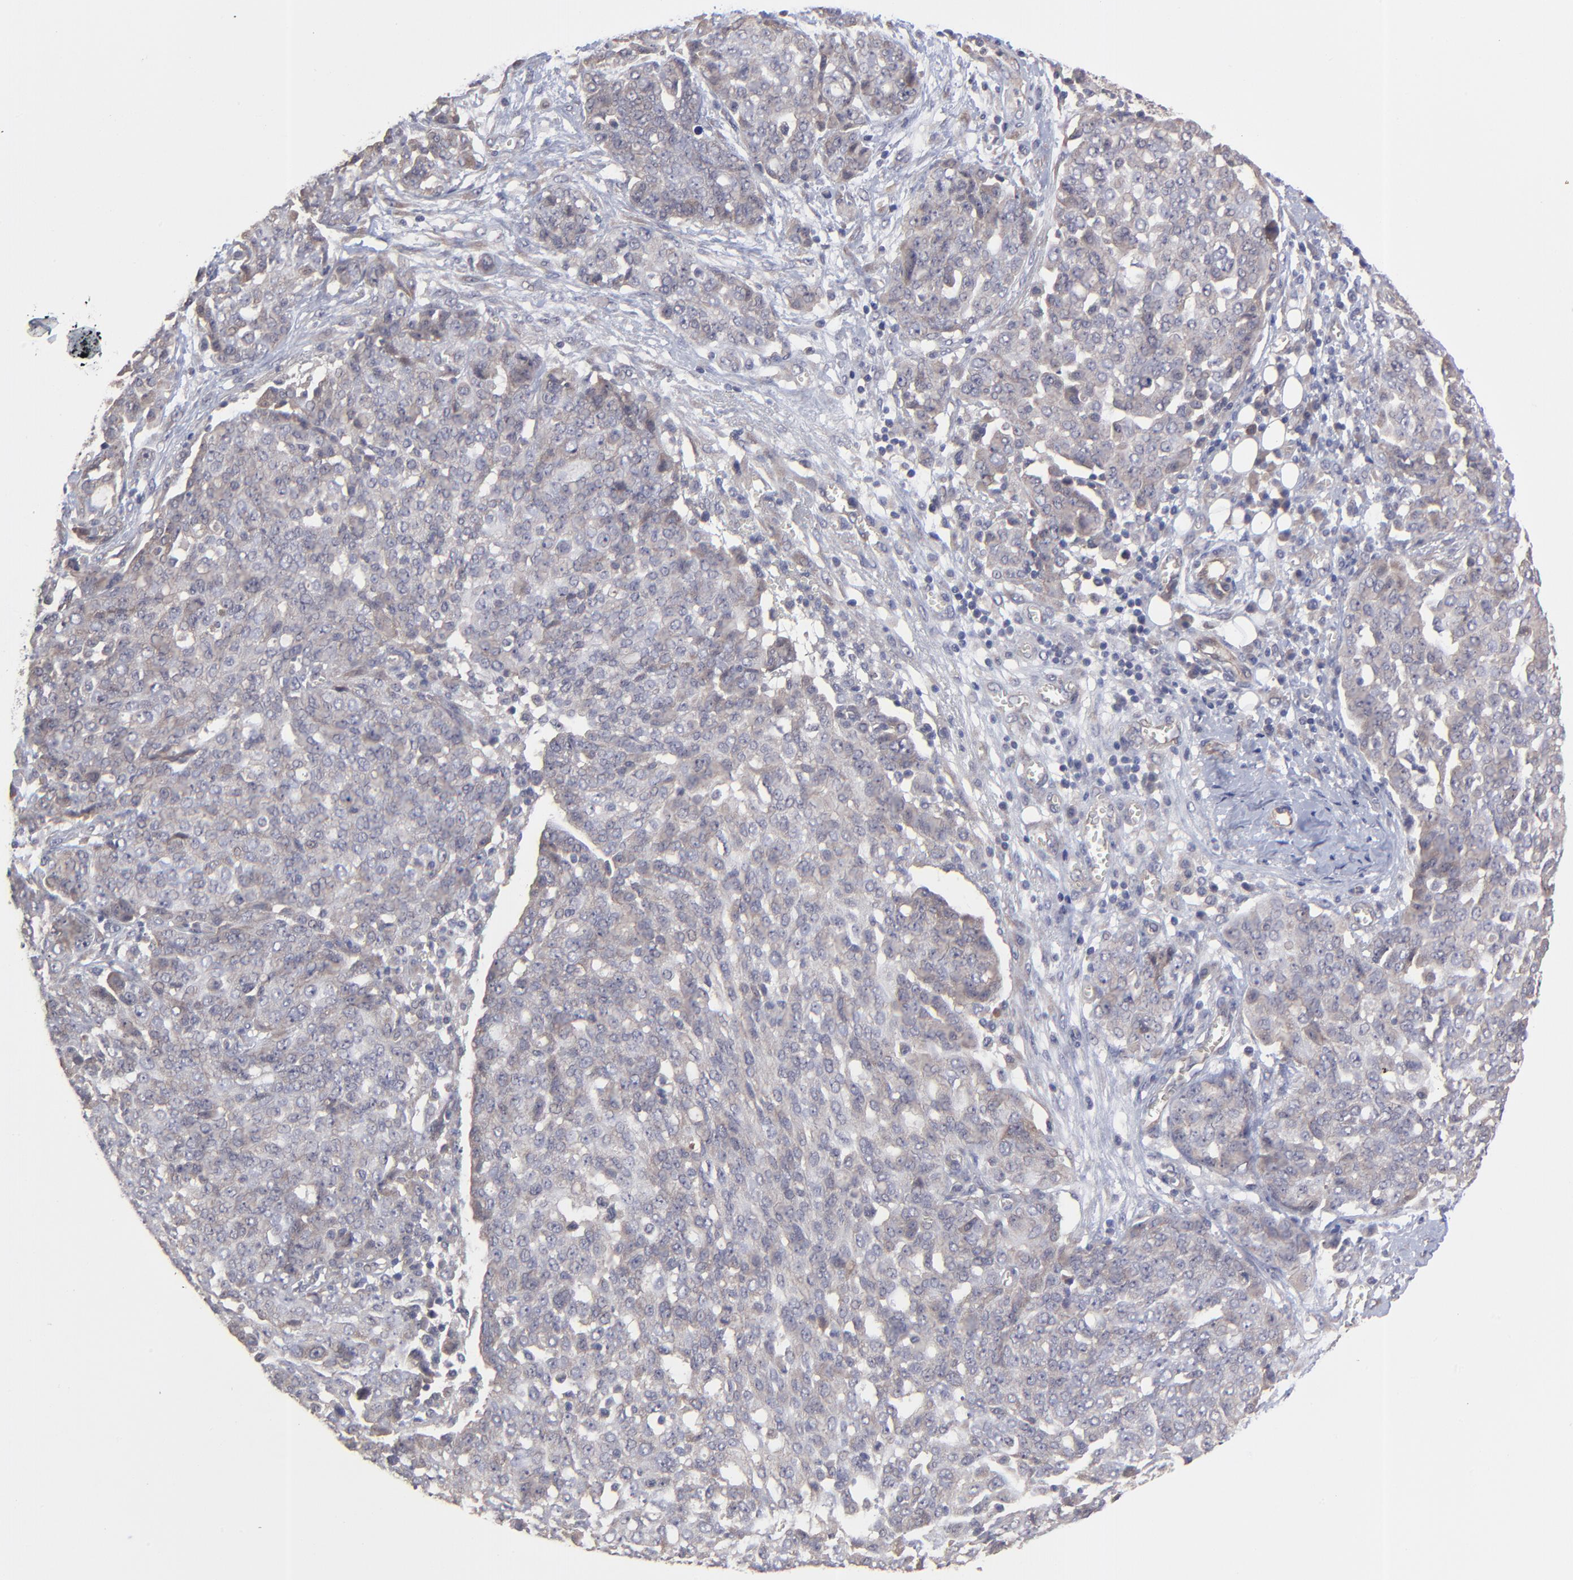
{"staining": {"intensity": "weak", "quantity": "<25%", "location": "cytoplasmic/membranous"}, "tissue": "ovarian cancer", "cell_type": "Tumor cells", "image_type": "cancer", "snomed": [{"axis": "morphology", "description": "Cystadenocarcinoma, serous, NOS"}, {"axis": "topography", "description": "Soft tissue"}, {"axis": "topography", "description": "Ovary"}], "caption": "A high-resolution photomicrograph shows immunohistochemistry (IHC) staining of ovarian cancer, which displays no significant positivity in tumor cells. Brightfield microscopy of IHC stained with DAB (brown) and hematoxylin (blue), captured at high magnification.", "gene": "ZNF780B", "patient": {"sex": "female", "age": 57}}